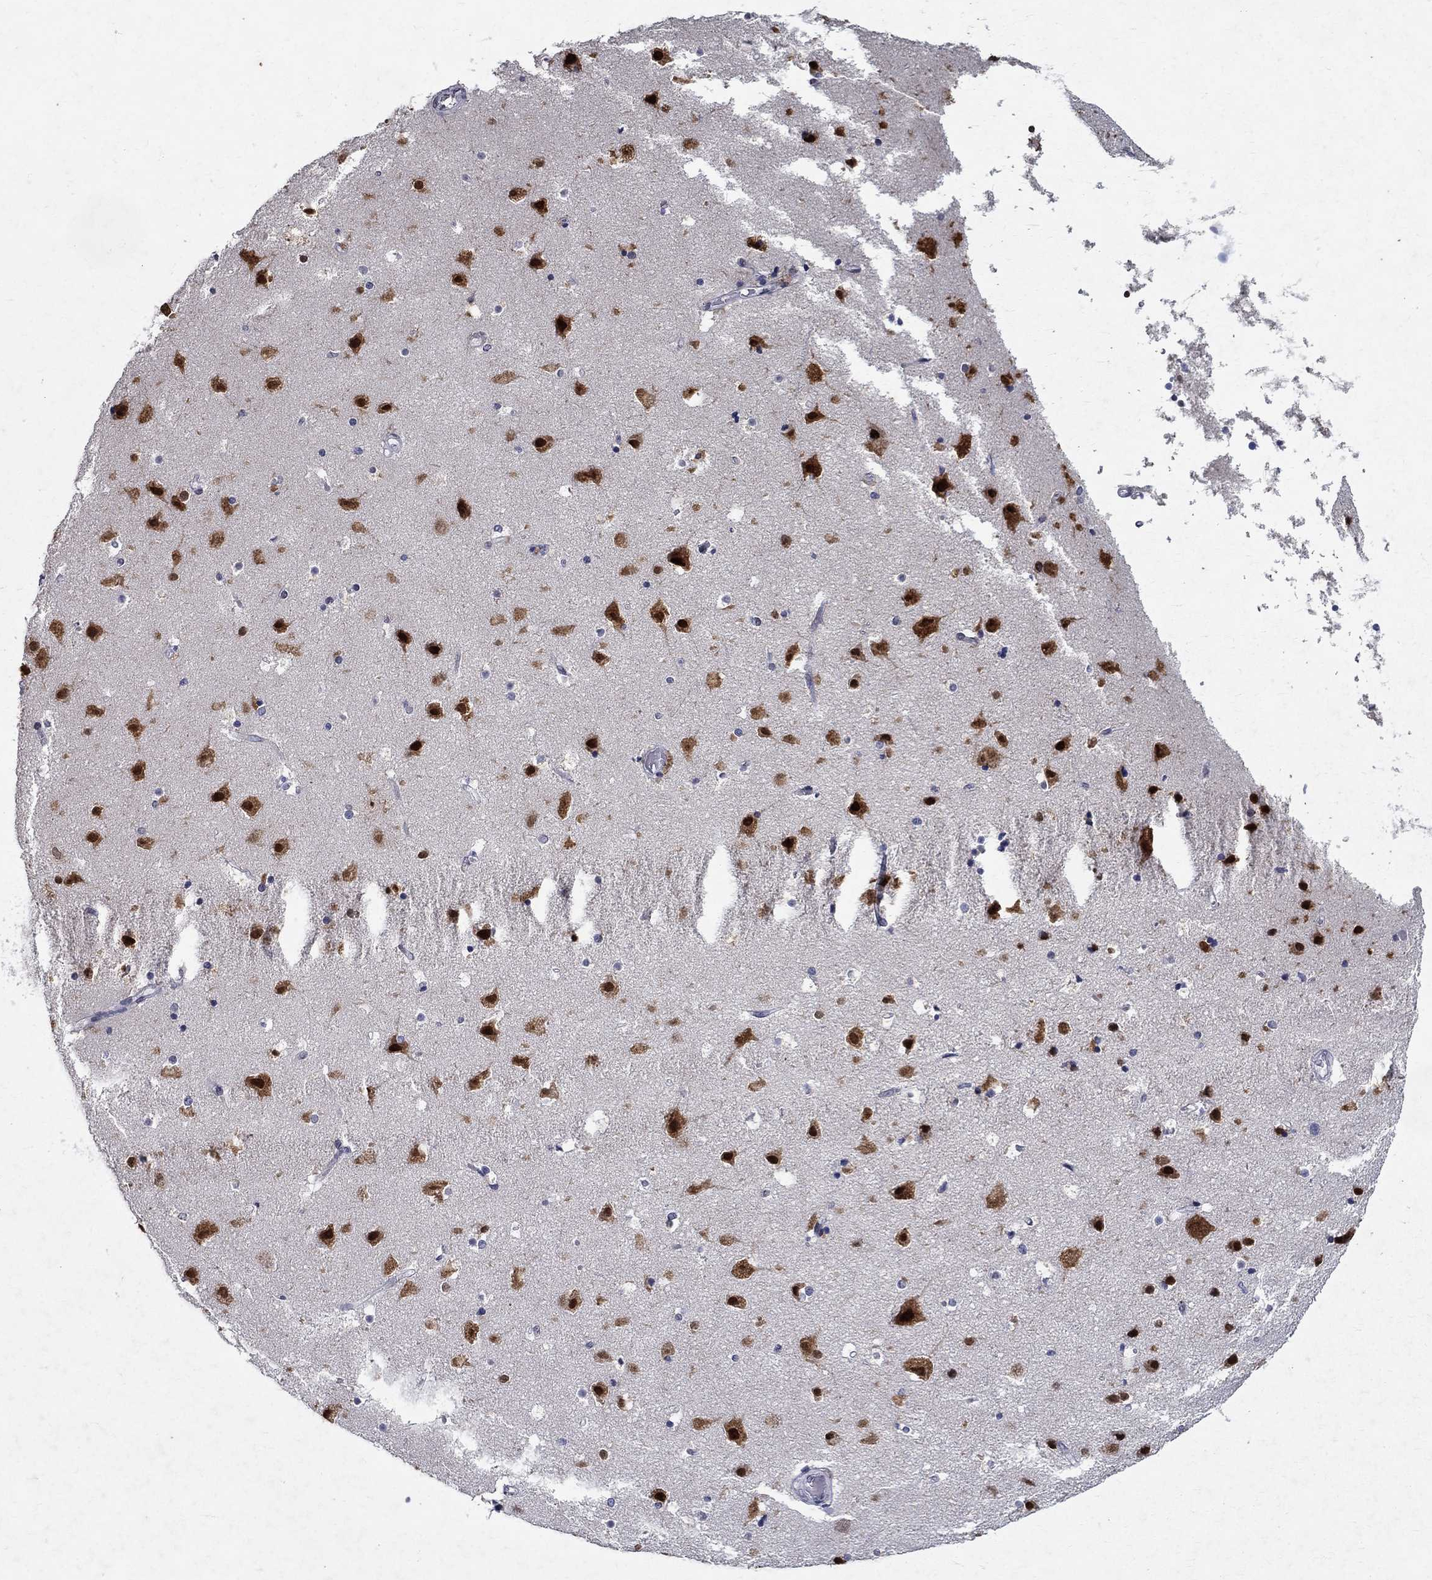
{"staining": {"intensity": "negative", "quantity": "none", "location": "none"}, "tissue": "cerebral cortex", "cell_type": "Endothelial cells", "image_type": "normal", "snomed": [{"axis": "morphology", "description": "Normal tissue, NOS"}, {"axis": "topography", "description": "Cerebral cortex"}], "caption": "Protein analysis of normal cerebral cortex shows no significant positivity in endothelial cells.", "gene": "RBFOX1", "patient": {"sex": "female", "age": 52}}